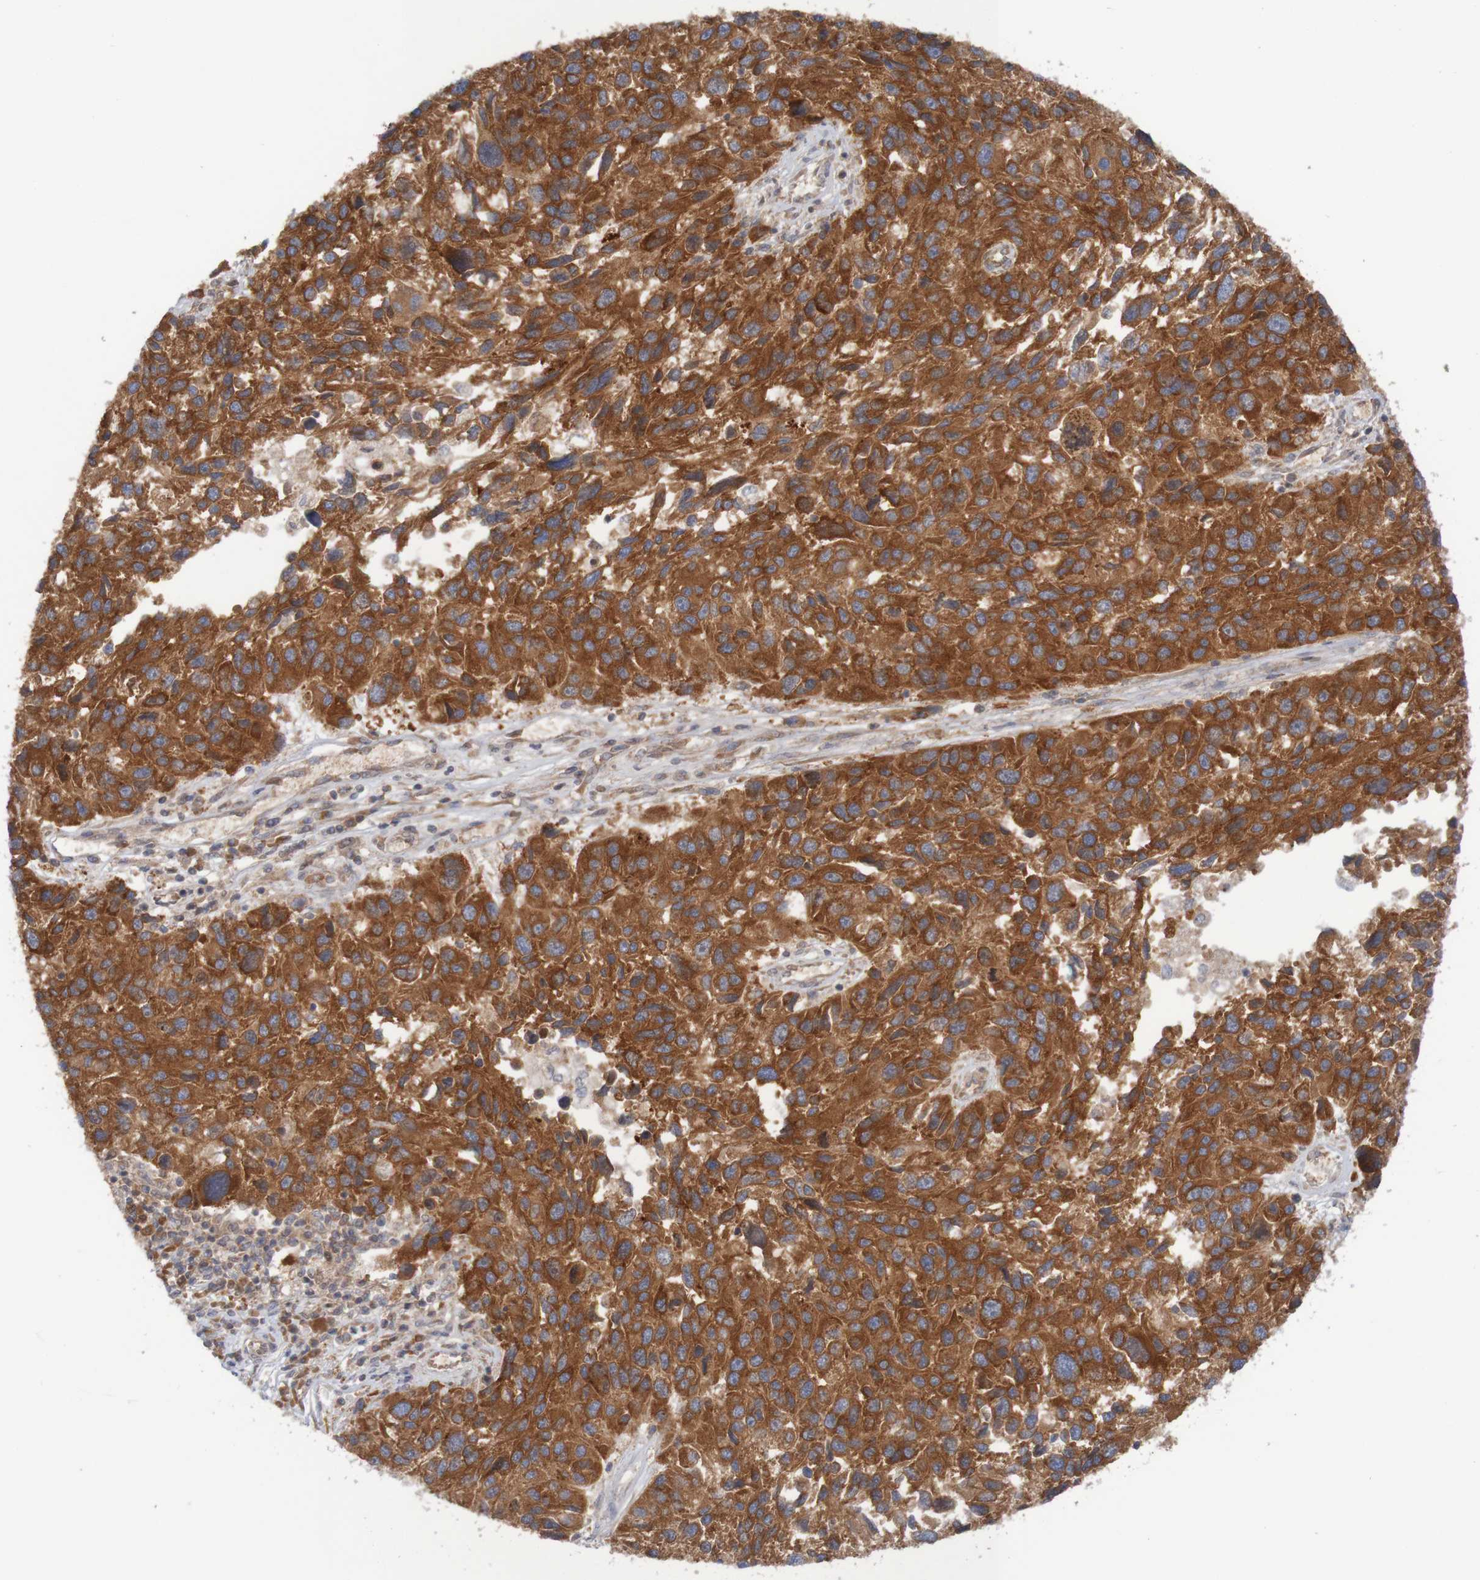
{"staining": {"intensity": "strong", "quantity": ">75%", "location": "cytoplasmic/membranous"}, "tissue": "melanoma", "cell_type": "Tumor cells", "image_type": "cancer", "snomed": [{"axis": "morphology", "description": "Malignant melanoma, NOS"}, {"axis": "topography", "description": "Skin"}], "caption": "Malignant melanoma tissue exhibits strong cytoplasmic/membranous staining in about >75% of tumor cells", "gene": "LRRC47", "patient": {"sex": "male", "age": 53}}